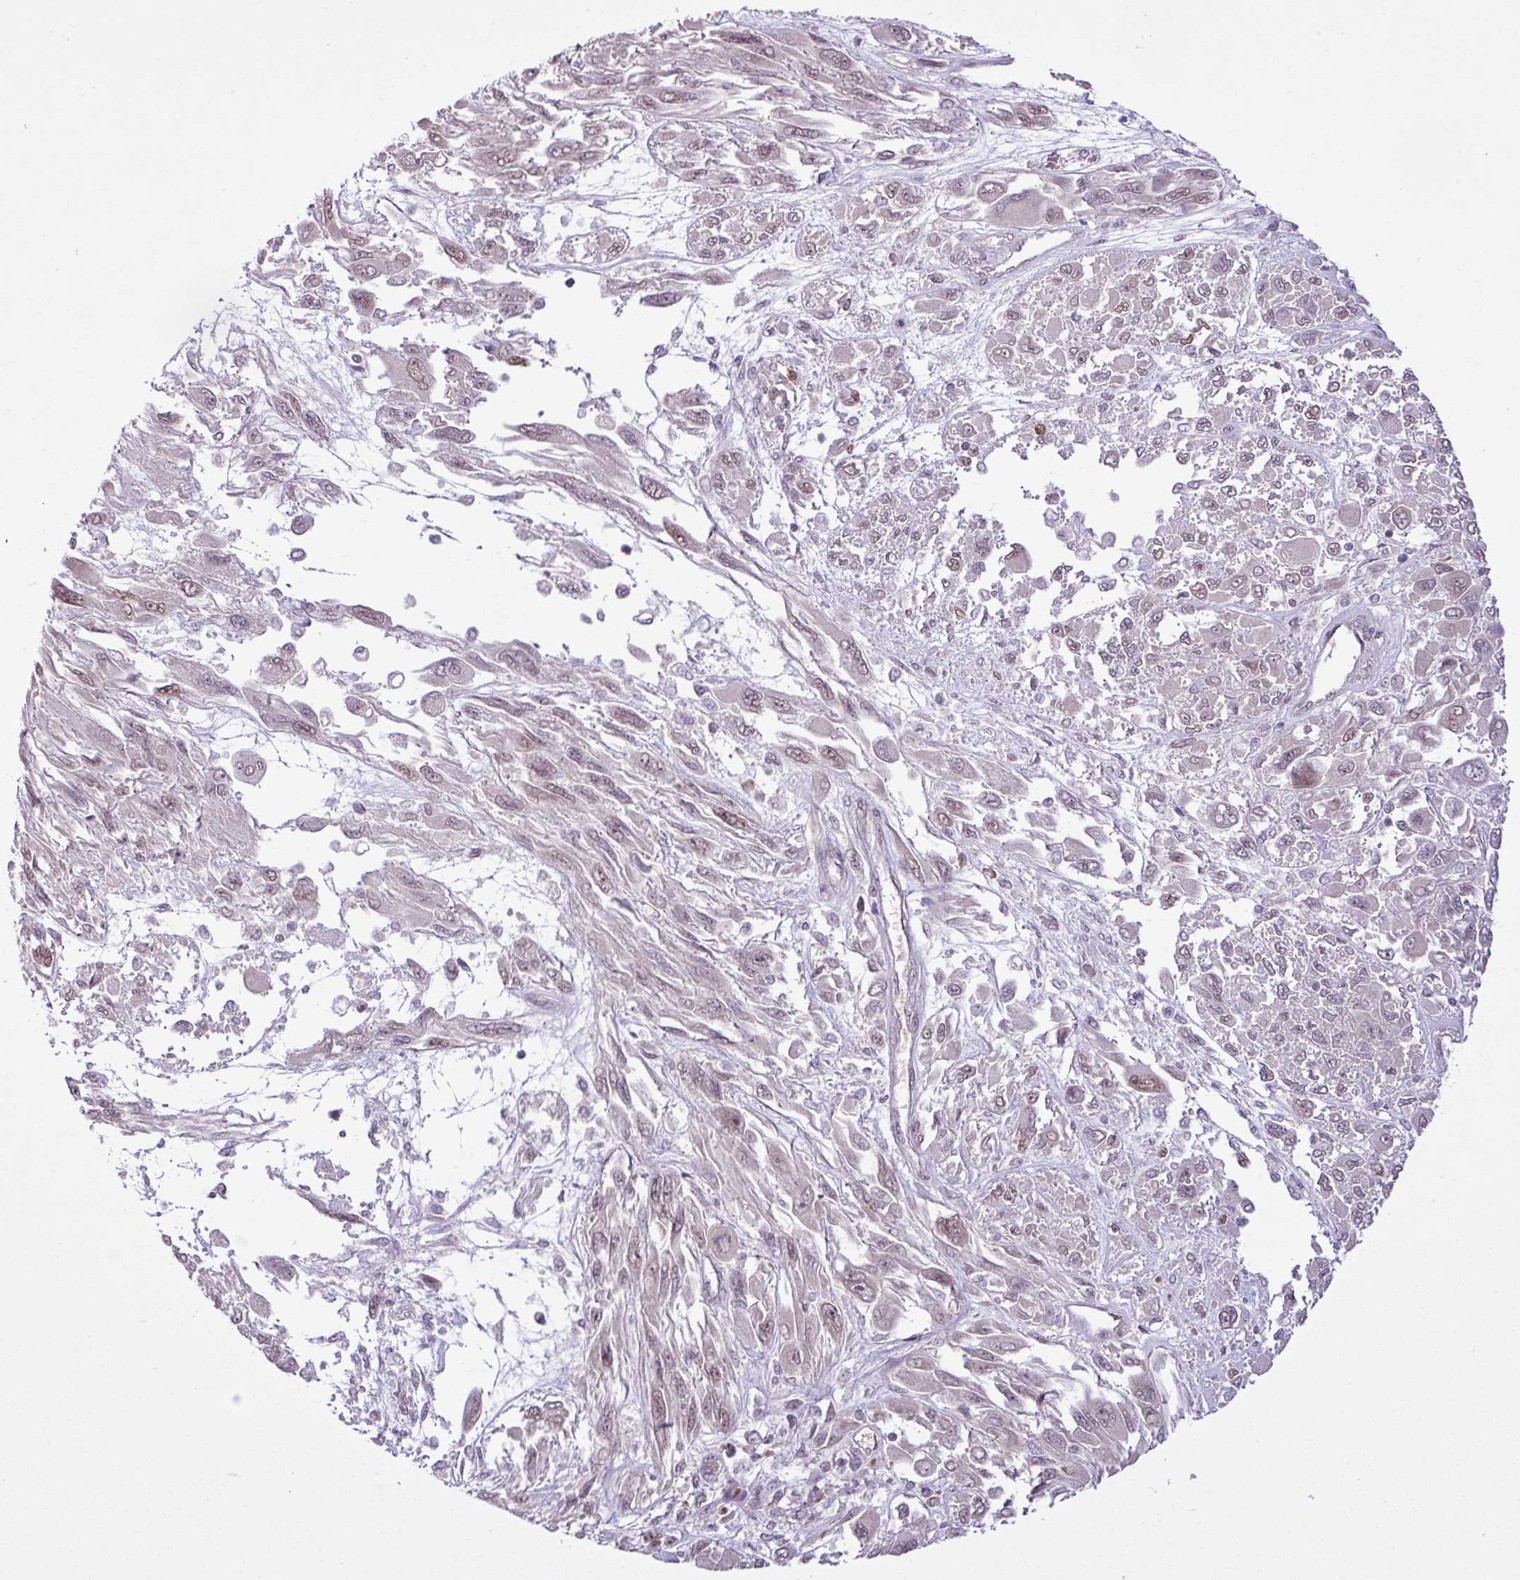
{"staining": {"intensity": "weak", "quantity": "25%-75%", "location": "nuclear"}, "tissue": "melanoma", "cell_type": "Tumor cells", "image_type": "cancer", "snomed": [{"axis": "morphology", "description": "Malignant melanoma, NOS"}, {"axis": "topography", "description": "Skin"}], "caption": "A micrograph of human malignant melanoma stained for a protein exhibits weak nuclear brown staining in tumor cells.", "gene": "PRDM5", "patient": {"sex": "female", "age": 91}}